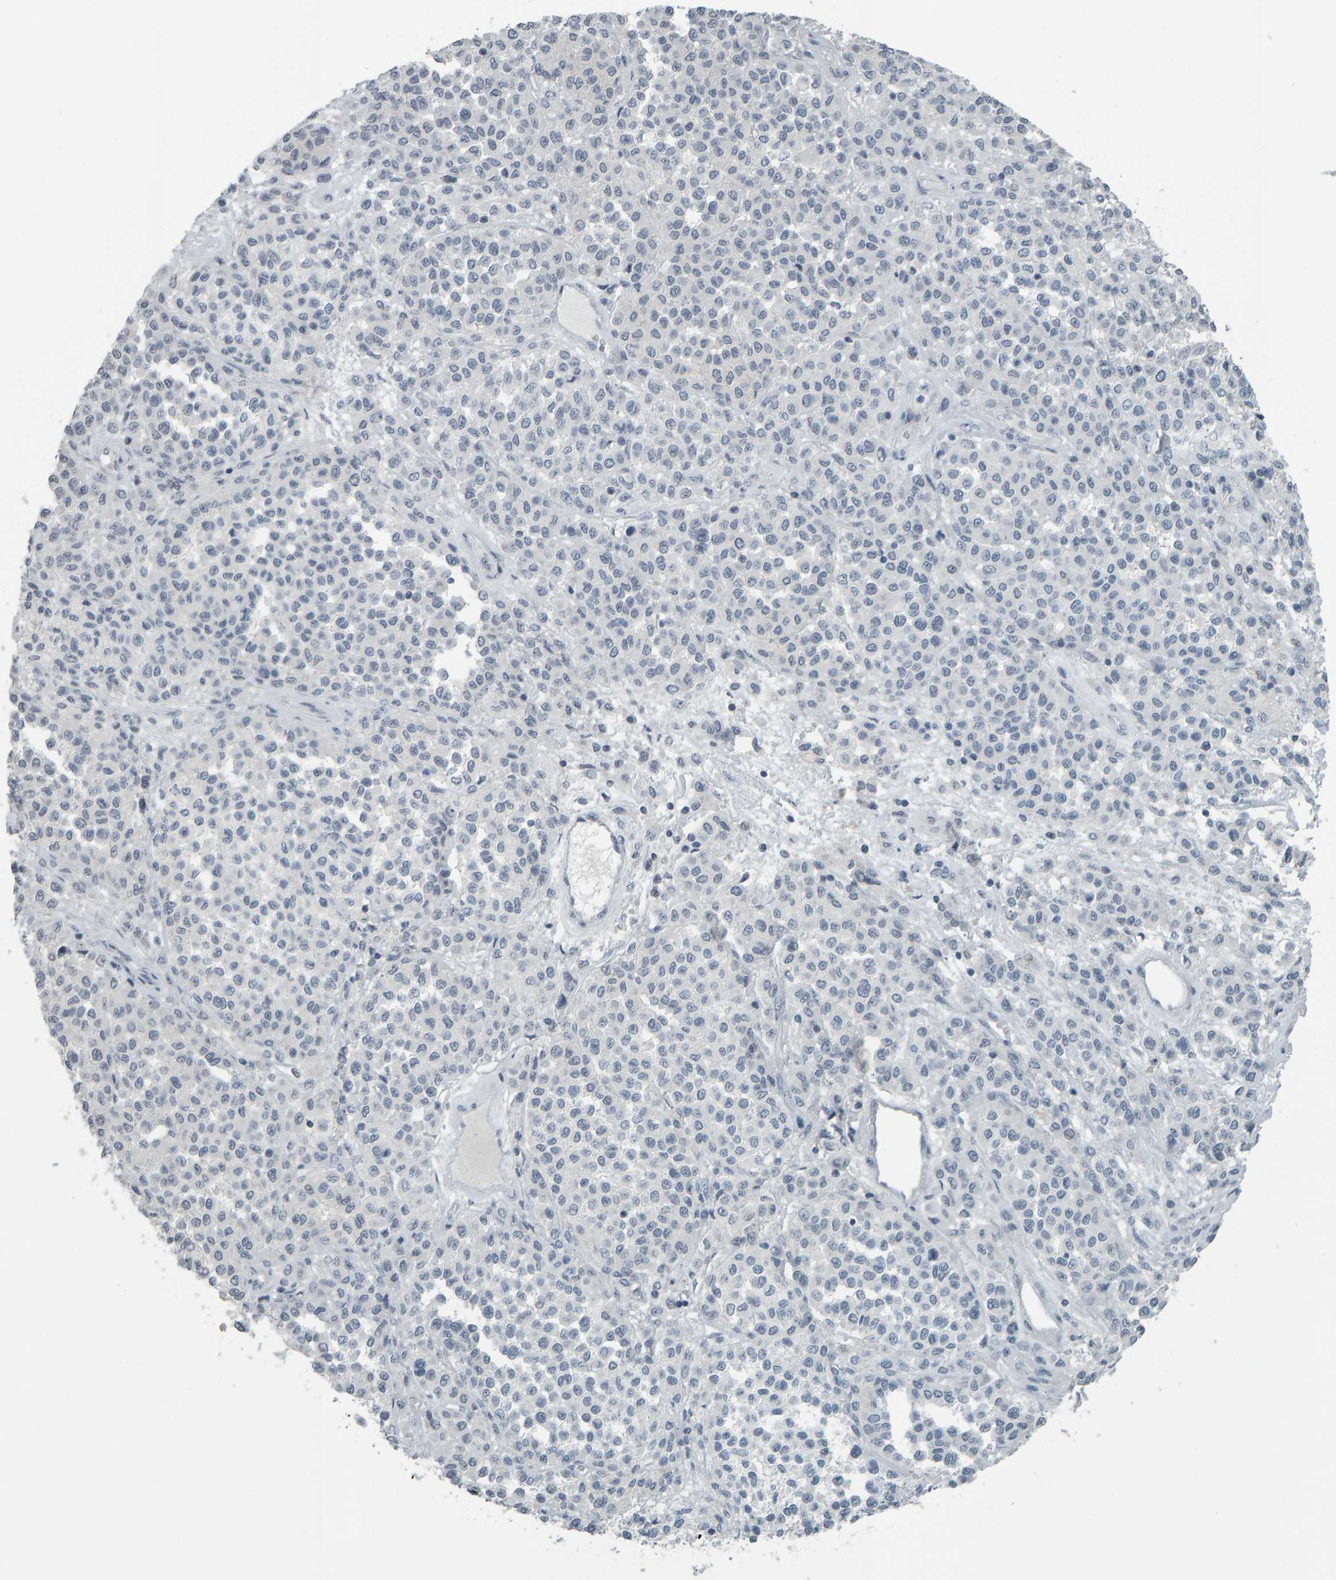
{"staining": {"intensity": "negative", "quantity": "none", "location": "none"}, "tissue": "melanoma", "cell_type": "Tumor cells", "image_type": "cancer", "snomed": [{"axis": "morphology", "description": "Malignant melanoma, Metastatic site"}, {"axis": "topography", "description": "Pancreas"}], "caption": "High magnification brightfield microscopy of melanoma stained with DAB (brown) and counterstained with hematoxylin (blue): tumor cells show no significant staining.", "gene": "PYY", "patient": {"sex": "female", "age": 30}}